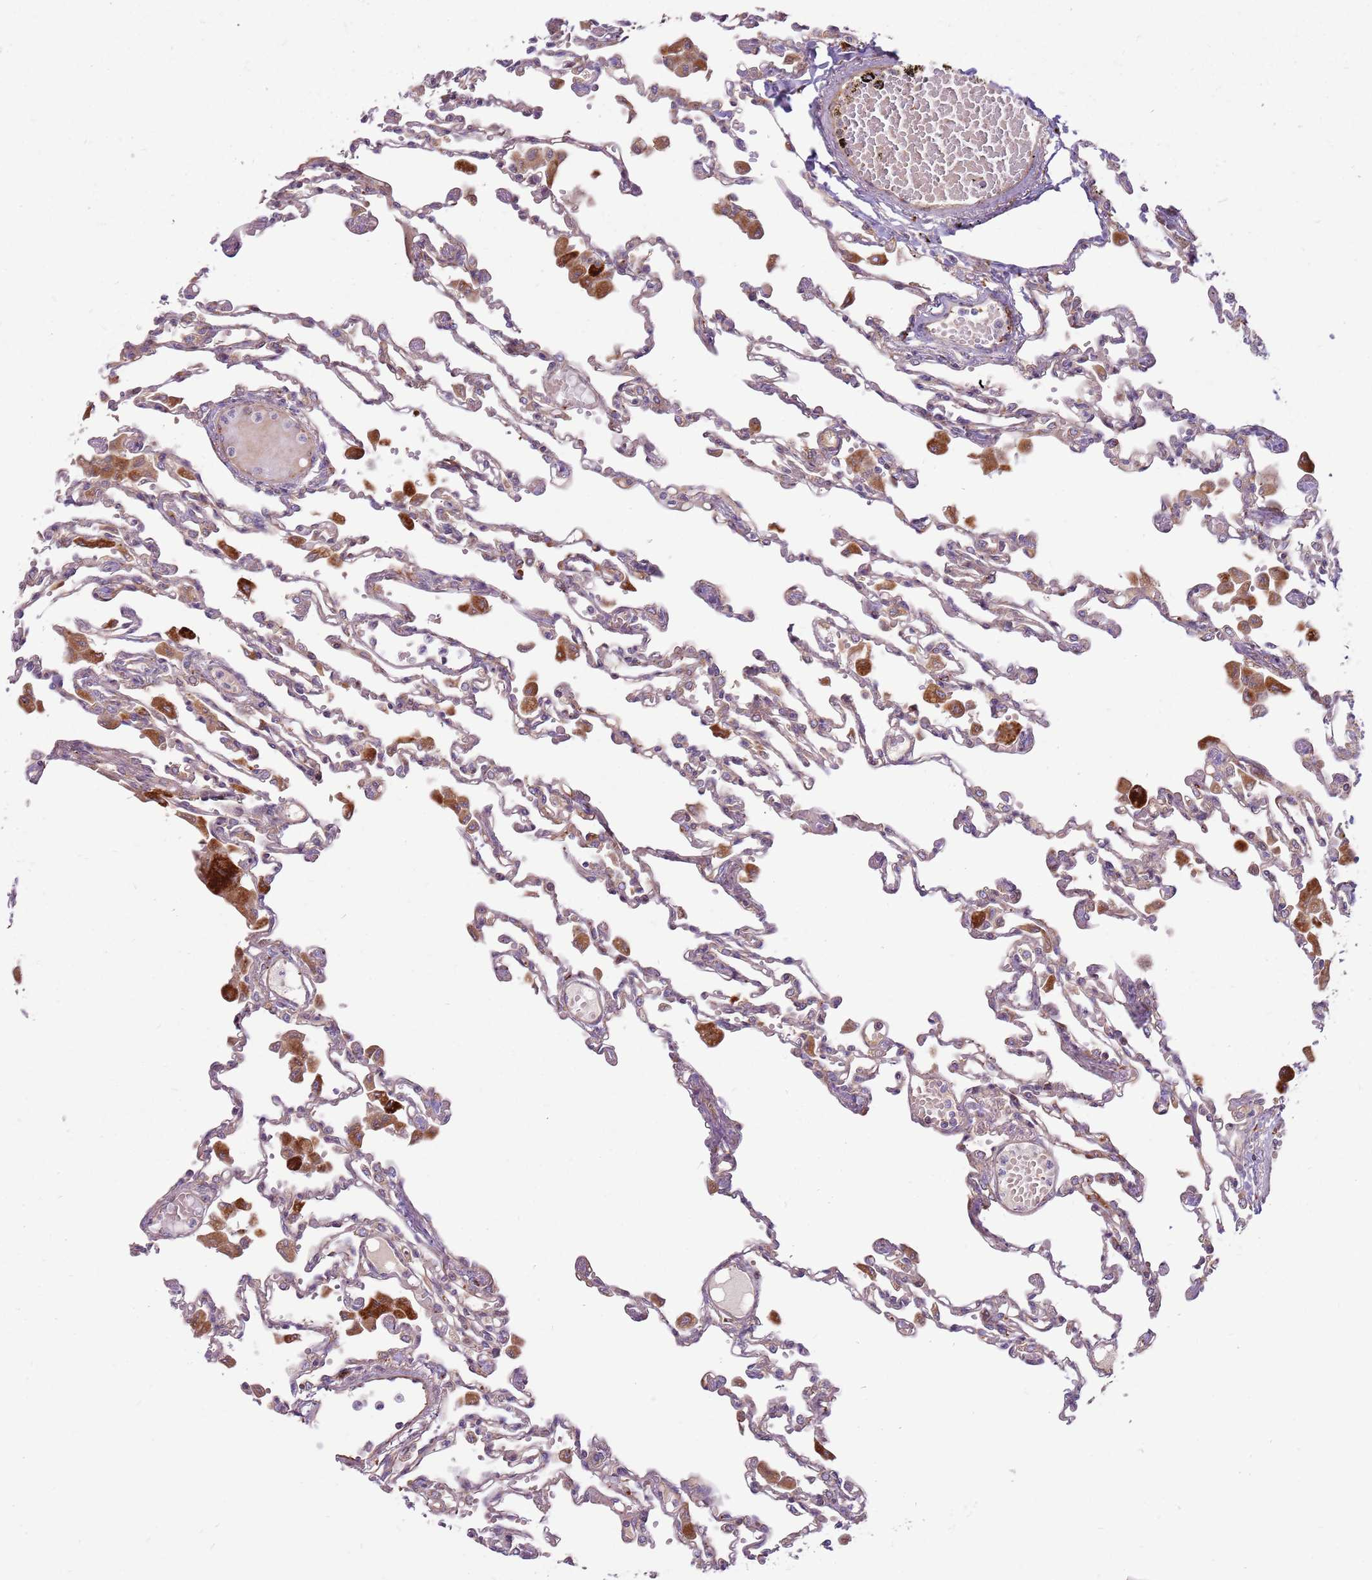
{"staining": {"intensity": "negative", "quantity": "none", "location": "none"}, "tissue": "lung", "cell_type": "Alveolar cells", "image_type": "normal", "snomed": [{"axis": "morphology", "description": "Normal tissue, NOS"}, {"axis": "topography", "description": "Bronchus"}, {"axis": "topography", "description": "Lung"}], "caption": "The image shows no significant positivity in alveolar cells of lung. (DAB immunohistochemistry (IHC) visualized using brightfield microscopy, high magnification).", "gene": "EMC1", "patient": {"sex": "female", "age": 49}}